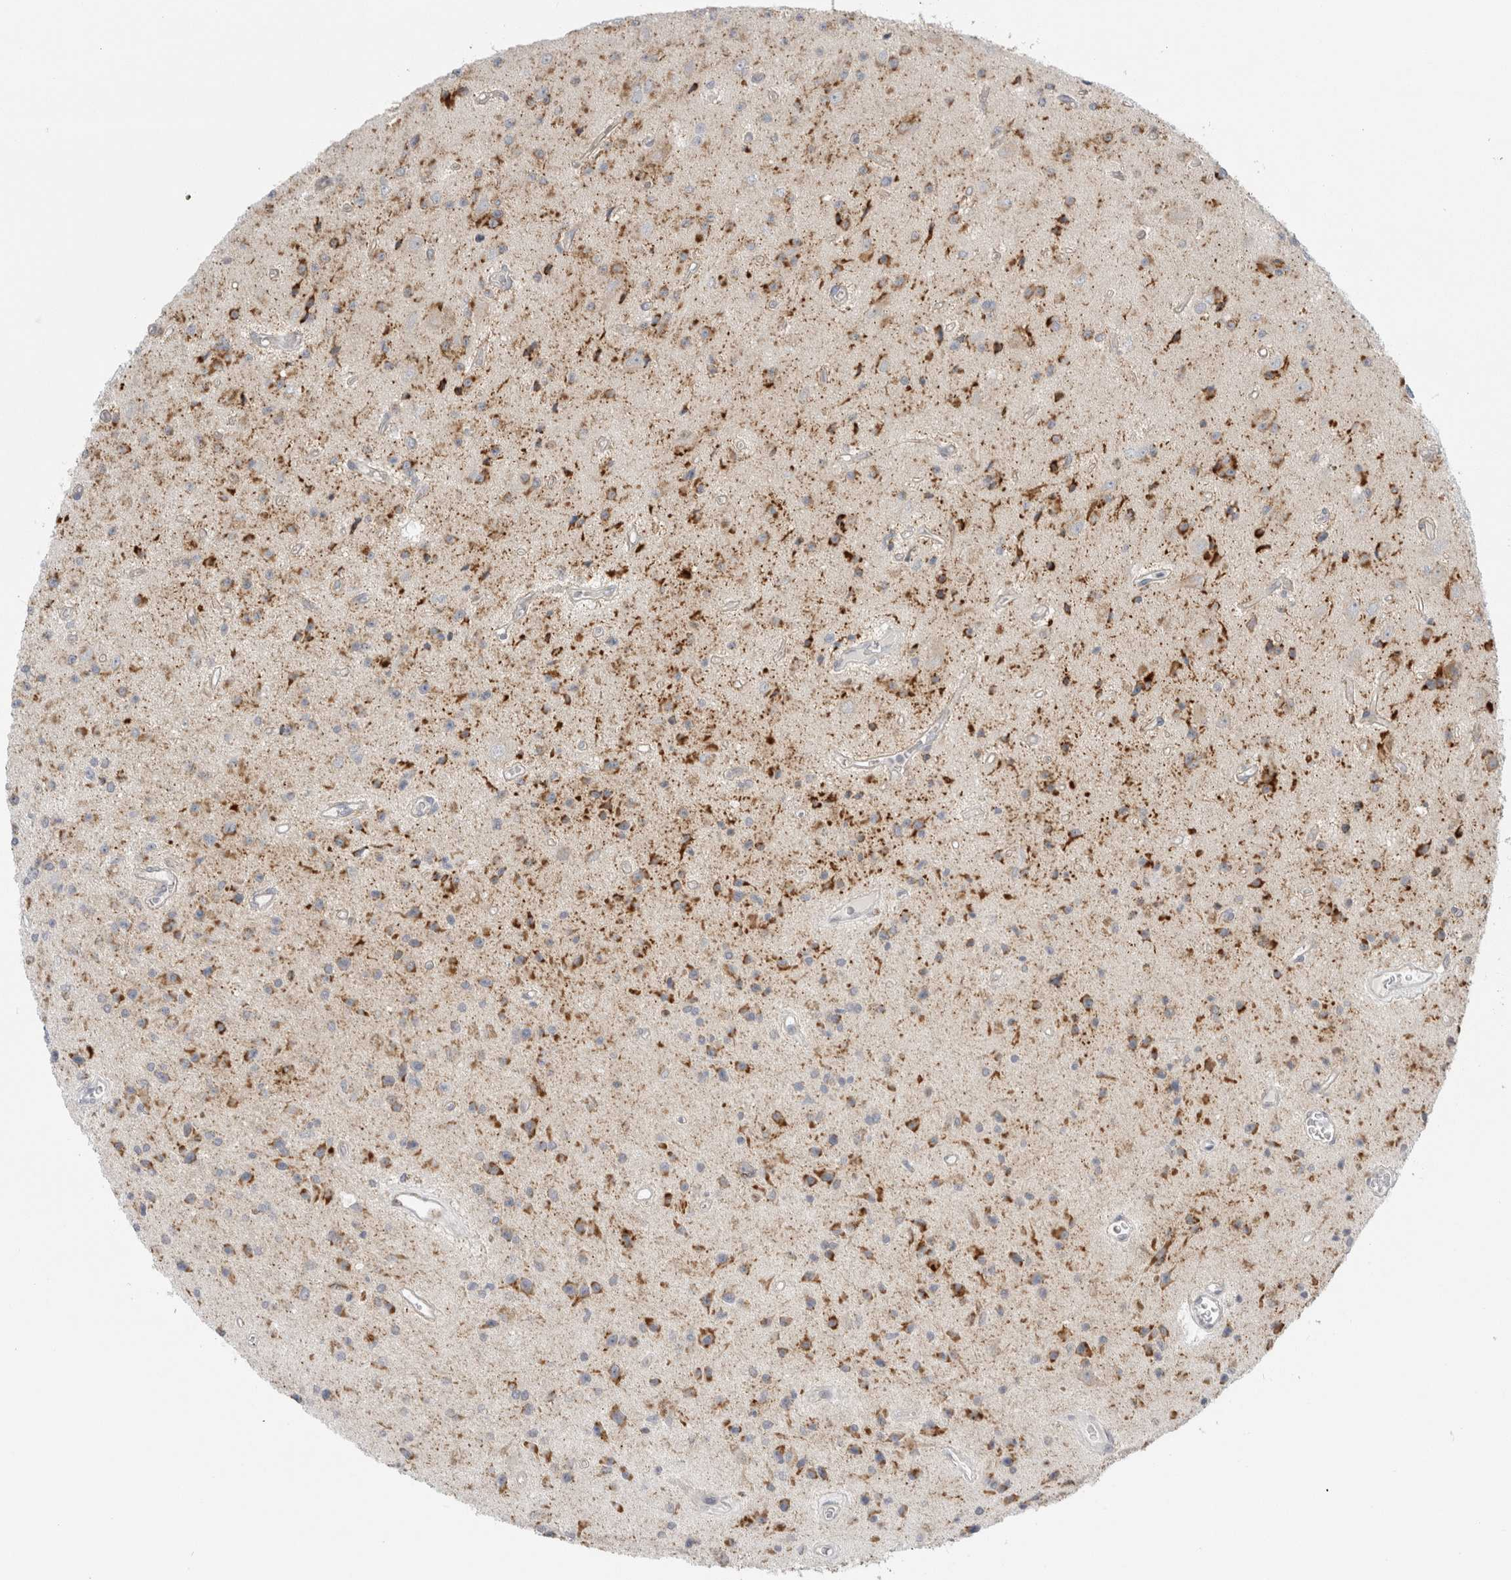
{"staining": {"intensity": "moderate", "quantity": ">75%", "location": "cytoplasmic/membranous"}, "tissue": "glioma", "cell_type": "Tumor cells", "image_type": "cancer", "snomed": [{"axis": "morphology", "description": "Glioma, malignant, Low grade"}, {"axis": "topography", "description": "Brain"}], "caption": "The immunohistochemical stain highlights moderate cytoplasmic/membranous expression in tumor cells of glioma tissue.", "gene": "FAHD1", "patient": {"sex": "male", "age": 58}}